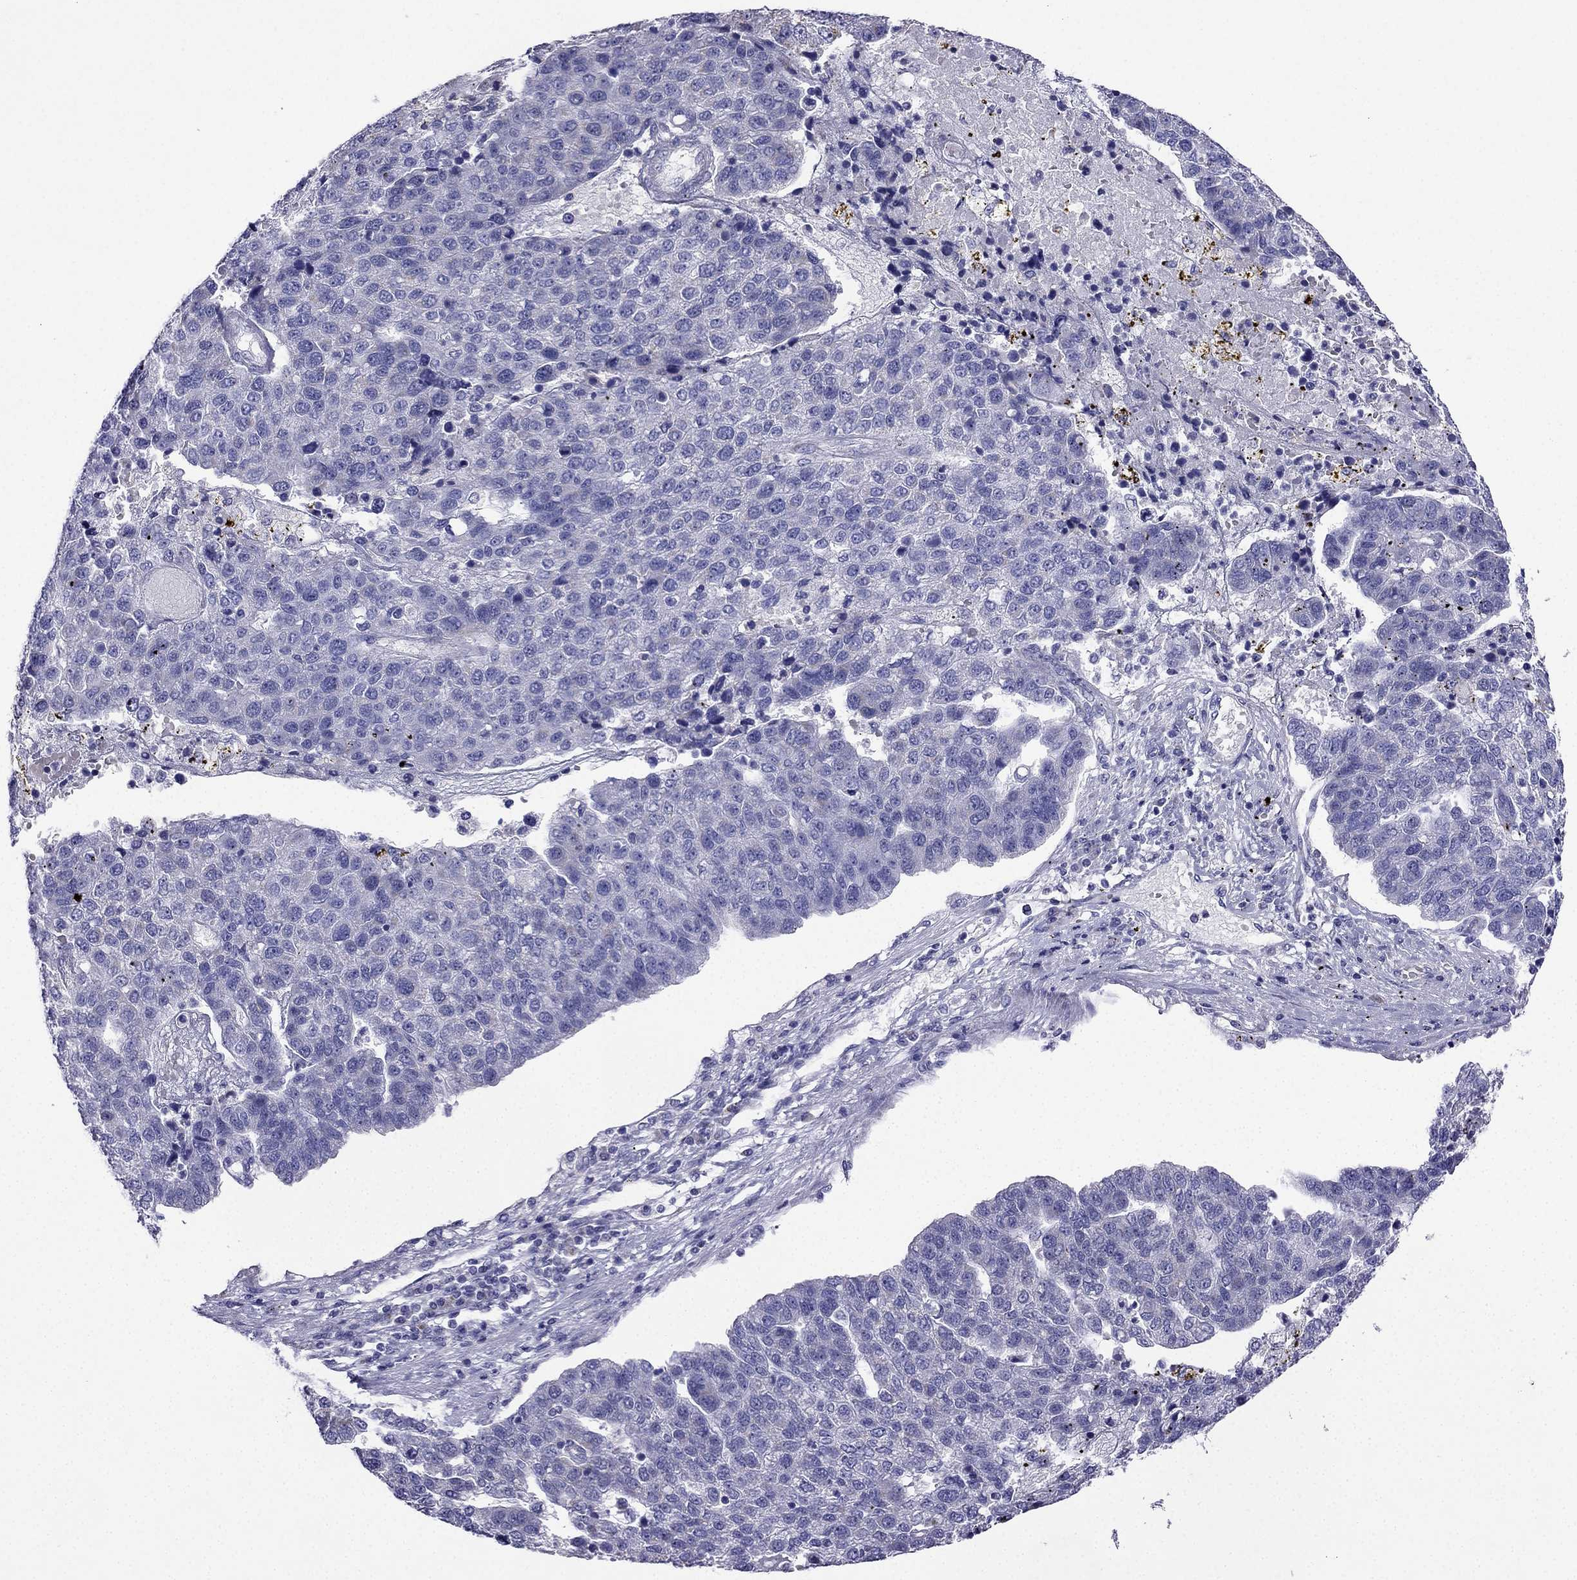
{"staining": {"intensity": "negative", "quantity": "none", "location": "none"}, "tissue": "pancreatic cancer", "cell_type": "Tumor cells", "image_type": "cancer", "snomed": [{"axis": "morphology", "description": "Adenocarcinoma, NOS"}, {"axis": "topography", "description": "Pancreas"}], "caption": "The IHC micrograph has no significant staining in tumor cells of adenocarcinoma (pancreatic) tissue.", "gene": "KIF5A", "patient": {"sex": "female", "age": 61}}